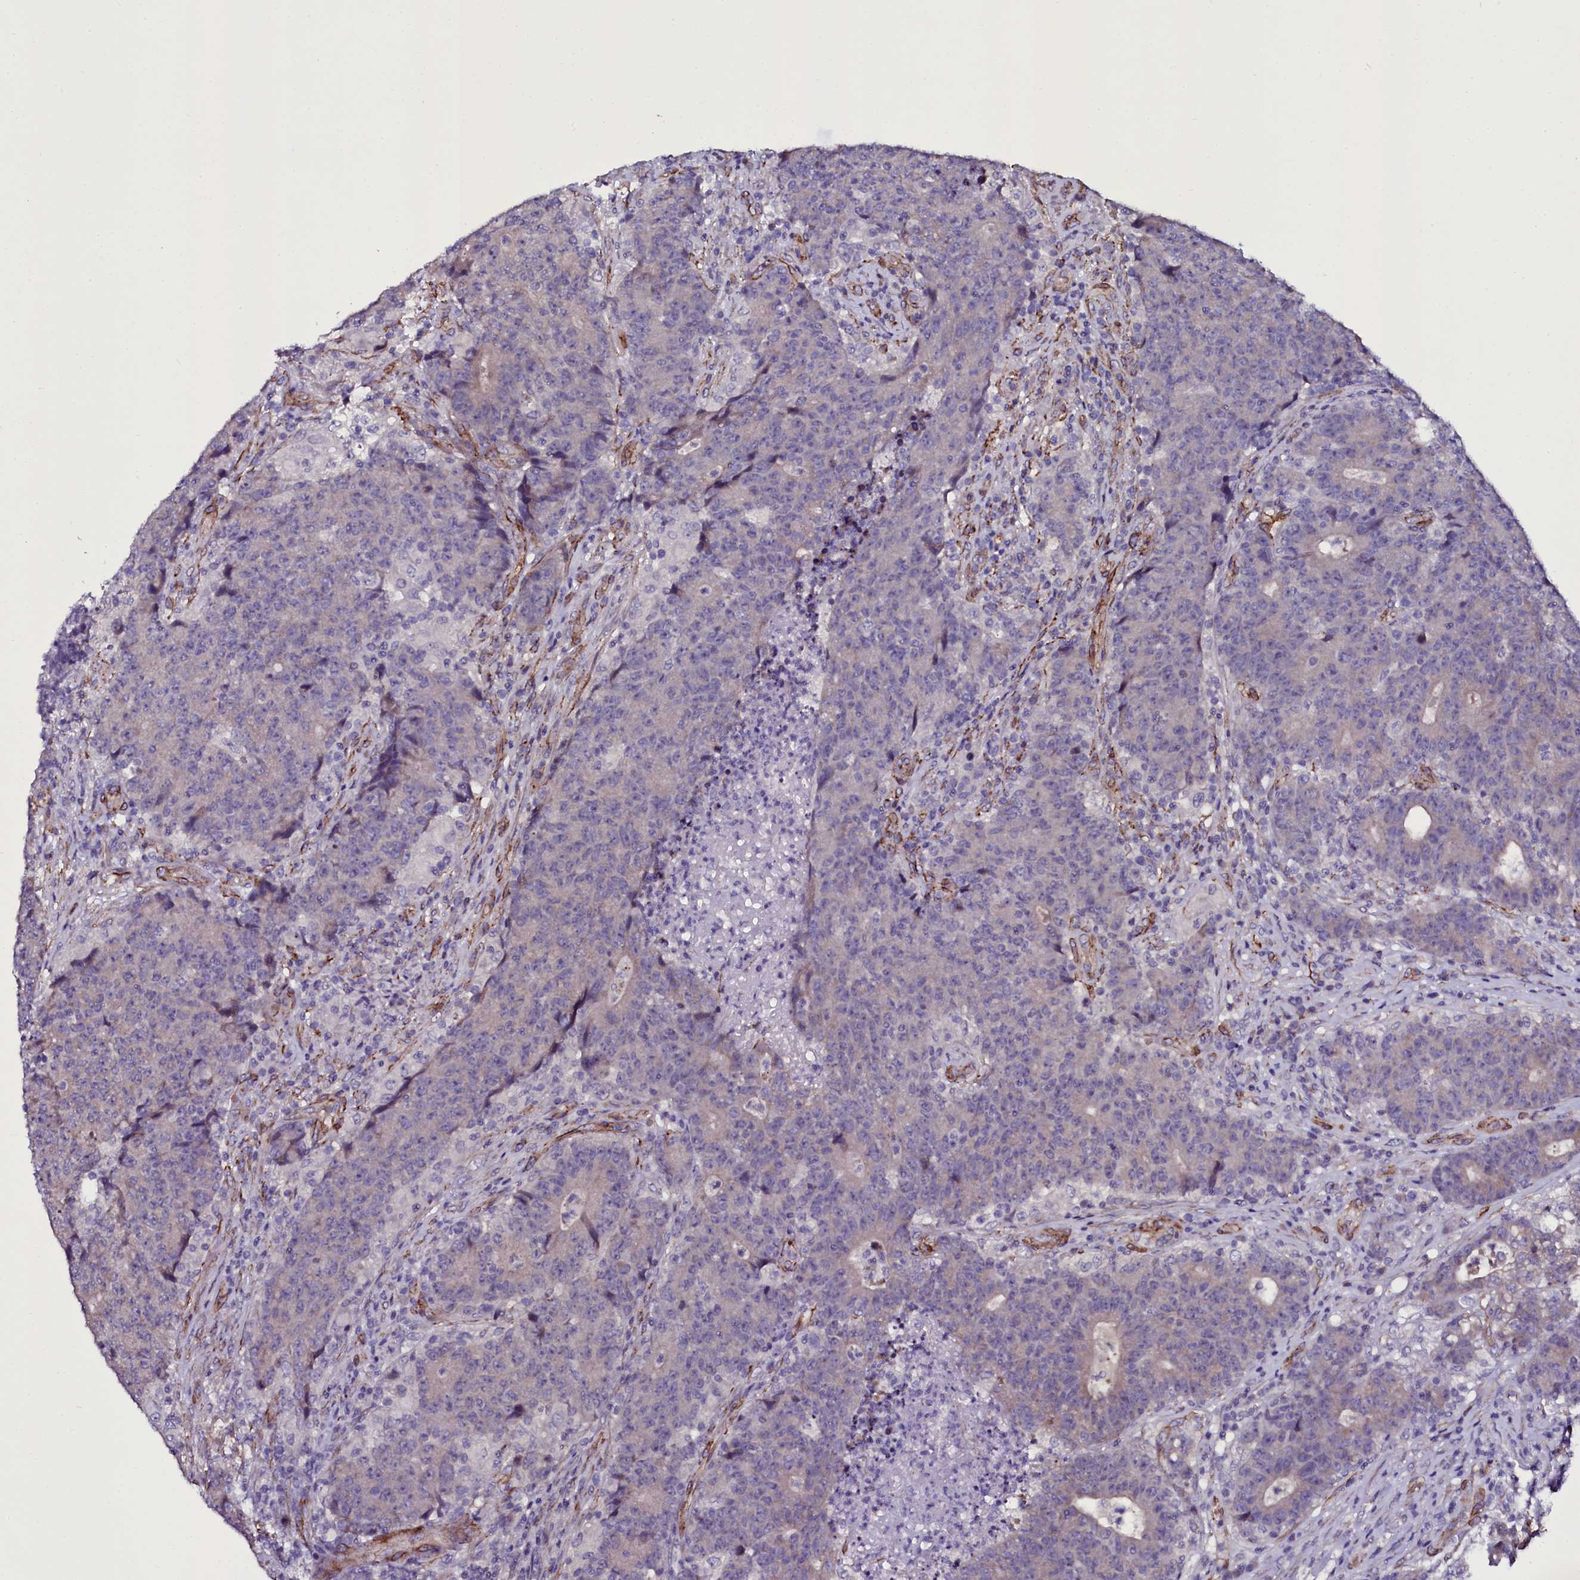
{"staining": {"intensity": "negative", "quantity": "none", "location": "none"}, "tissue": "colorectal cancer", "cell_type": "Tumor cells", "image_type": "cancer", "snomed": [{"axis": "morphology", "description": "Adenocarcinoma, NOS"}, {"axis": "topography", "description": "Colon"}], "caption": "Immunohistochemistry (IHC) image of colorectal cancer stained for a protein (brown), which reveals no expression in tumor cells.", "gene": "MEX3C", "patient": {"sex": "female", "age": 75}}